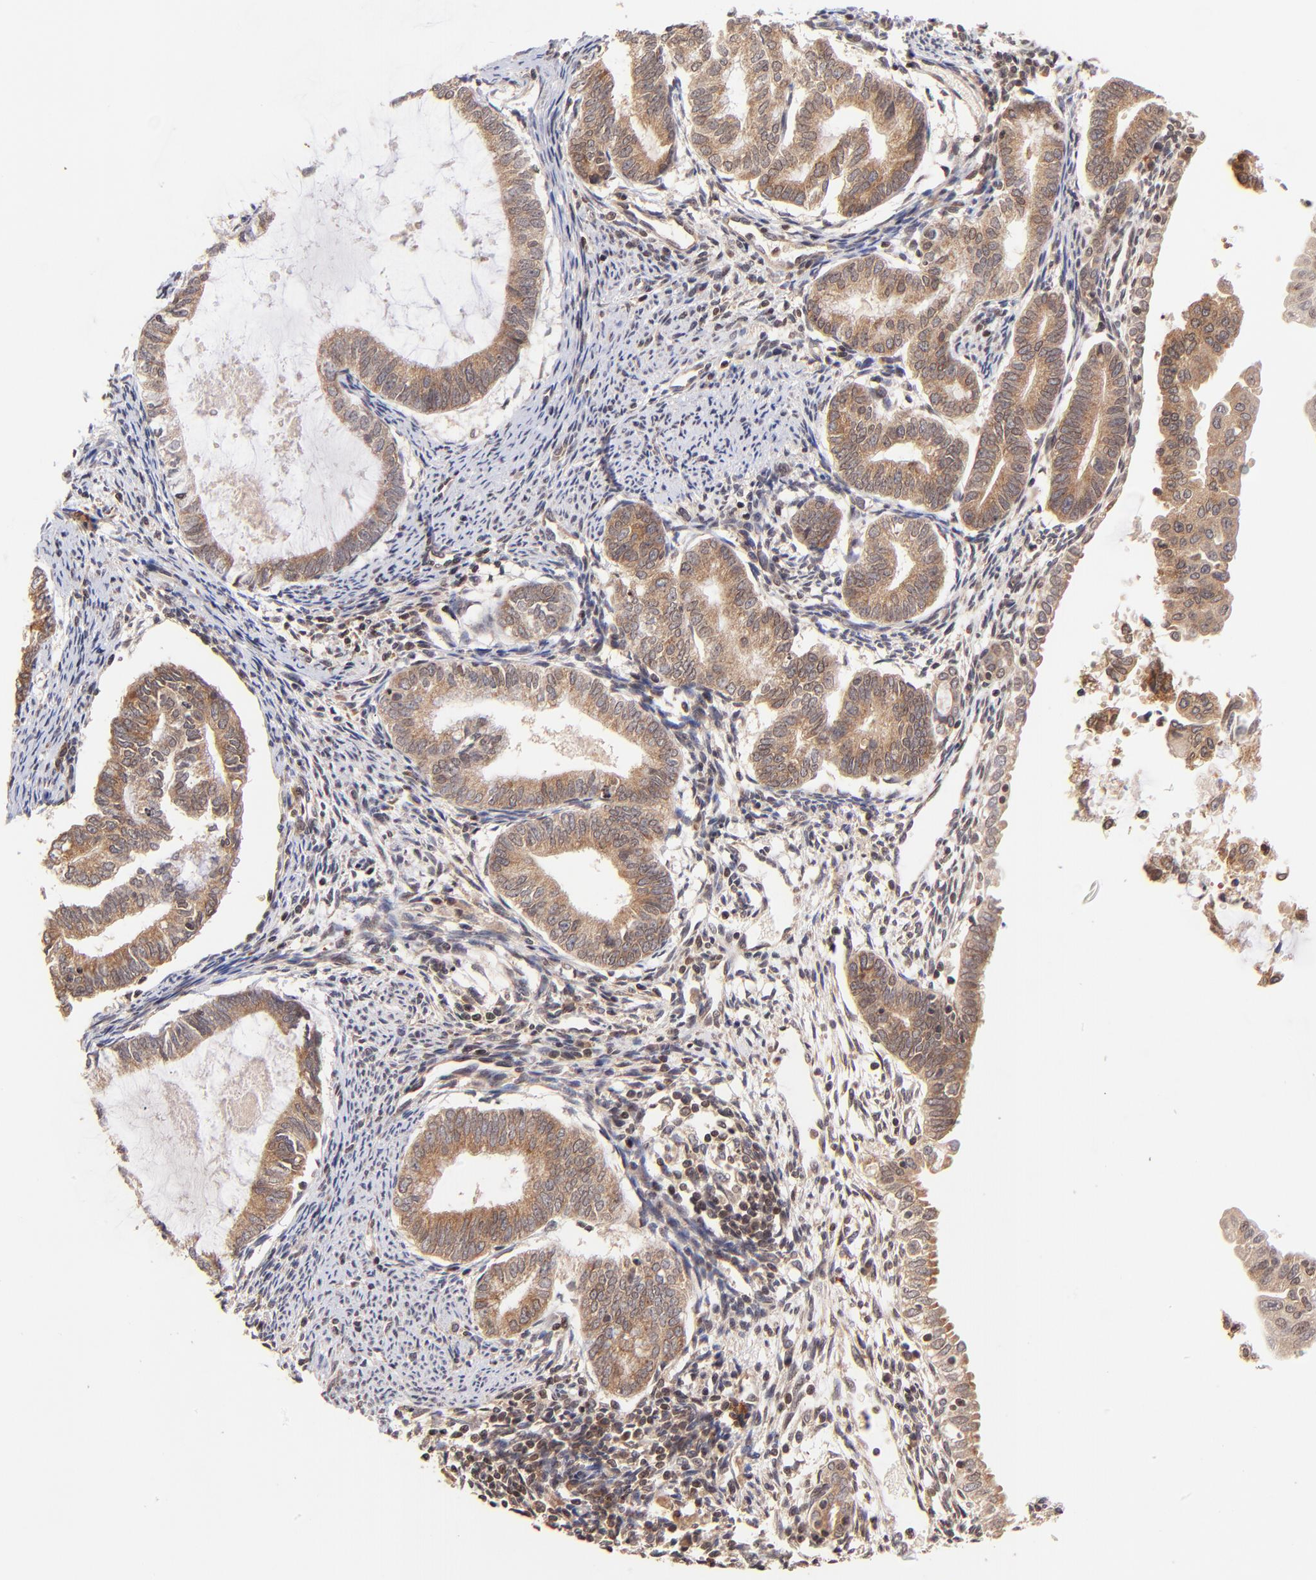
{"staining": {"intensity": "moderate", "quantity": ">75%", "location": "cytoplasmic/membranous"}, "tissue": "endometrial cancer", "cell_type": "Tumor cells", "image_type": "cancer", "snomed": [{"axis": "morphology", "description": "Adenocarcinoma, NOS"}, {"axis": "topography", "description": "Endometrium"}], "caption": "DAB immunohistochemical staining of endometrial adenocarcinoma shows moderate cytoplasmic/membranous protein expression in approximately >75% of tumor cells.", "gene": "WDR25", "patient": {"sex": "female", "age": 63}}